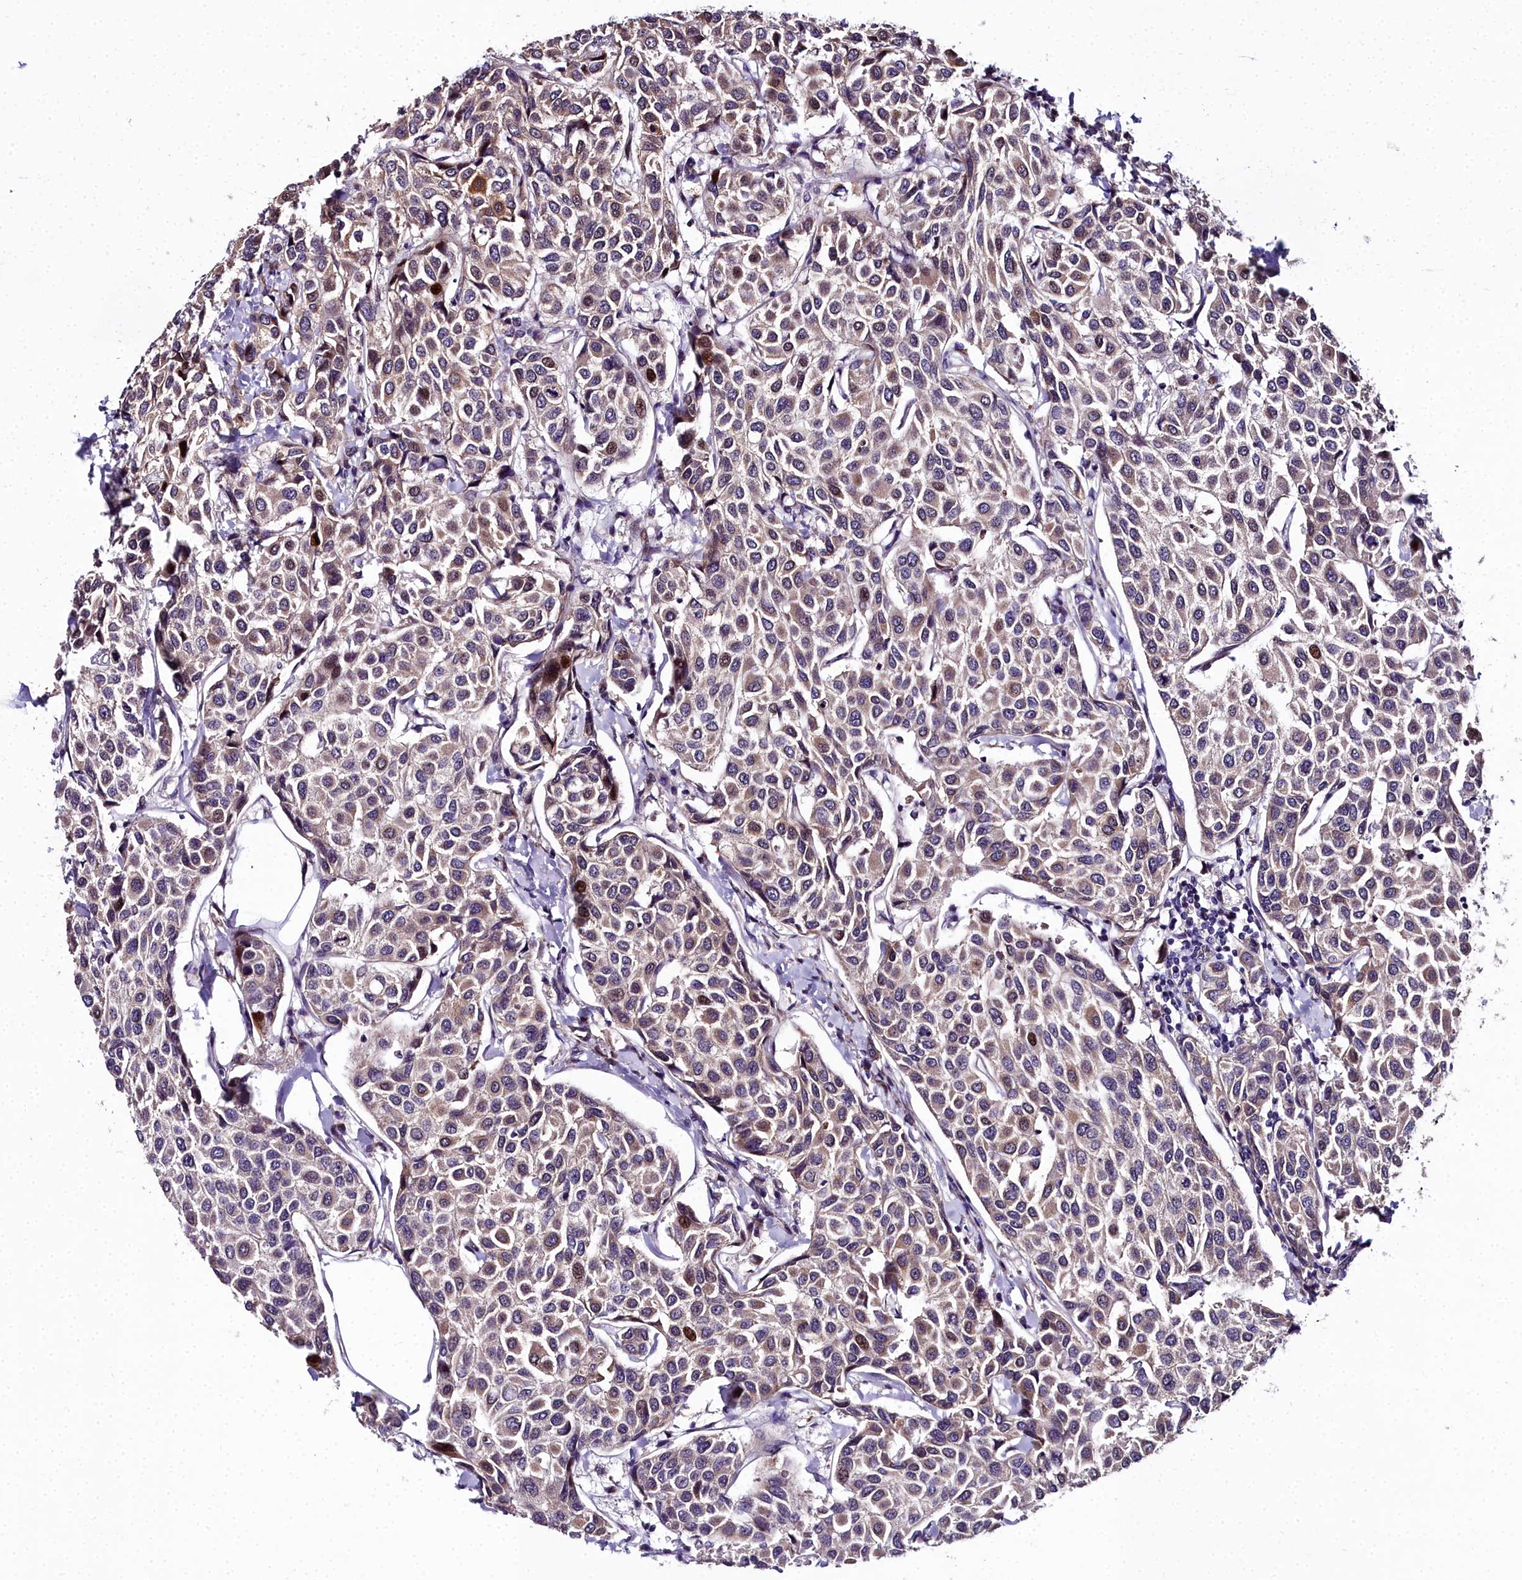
{"staining": {"intensity": "weak", "quantity": "25%-75%", "location": "cytoplasmic/membranous,nuclear"}, "tissue": "breast cancer", "cell_type": "Tumor cells", "image_type": "cancer", "snomed": [{"axis": "morphology", "description": "Duct carcinoma"}, {"axis": "topography", "description": "Breast"}], "caption": "A brown stain shows weak cytoplasmic/membranous and nuclear staining of a protein in intraductal carcinoma (breast) tumor cells.", "gene": "AP1M1", "patient": {"sex": "female", "age": 55}}